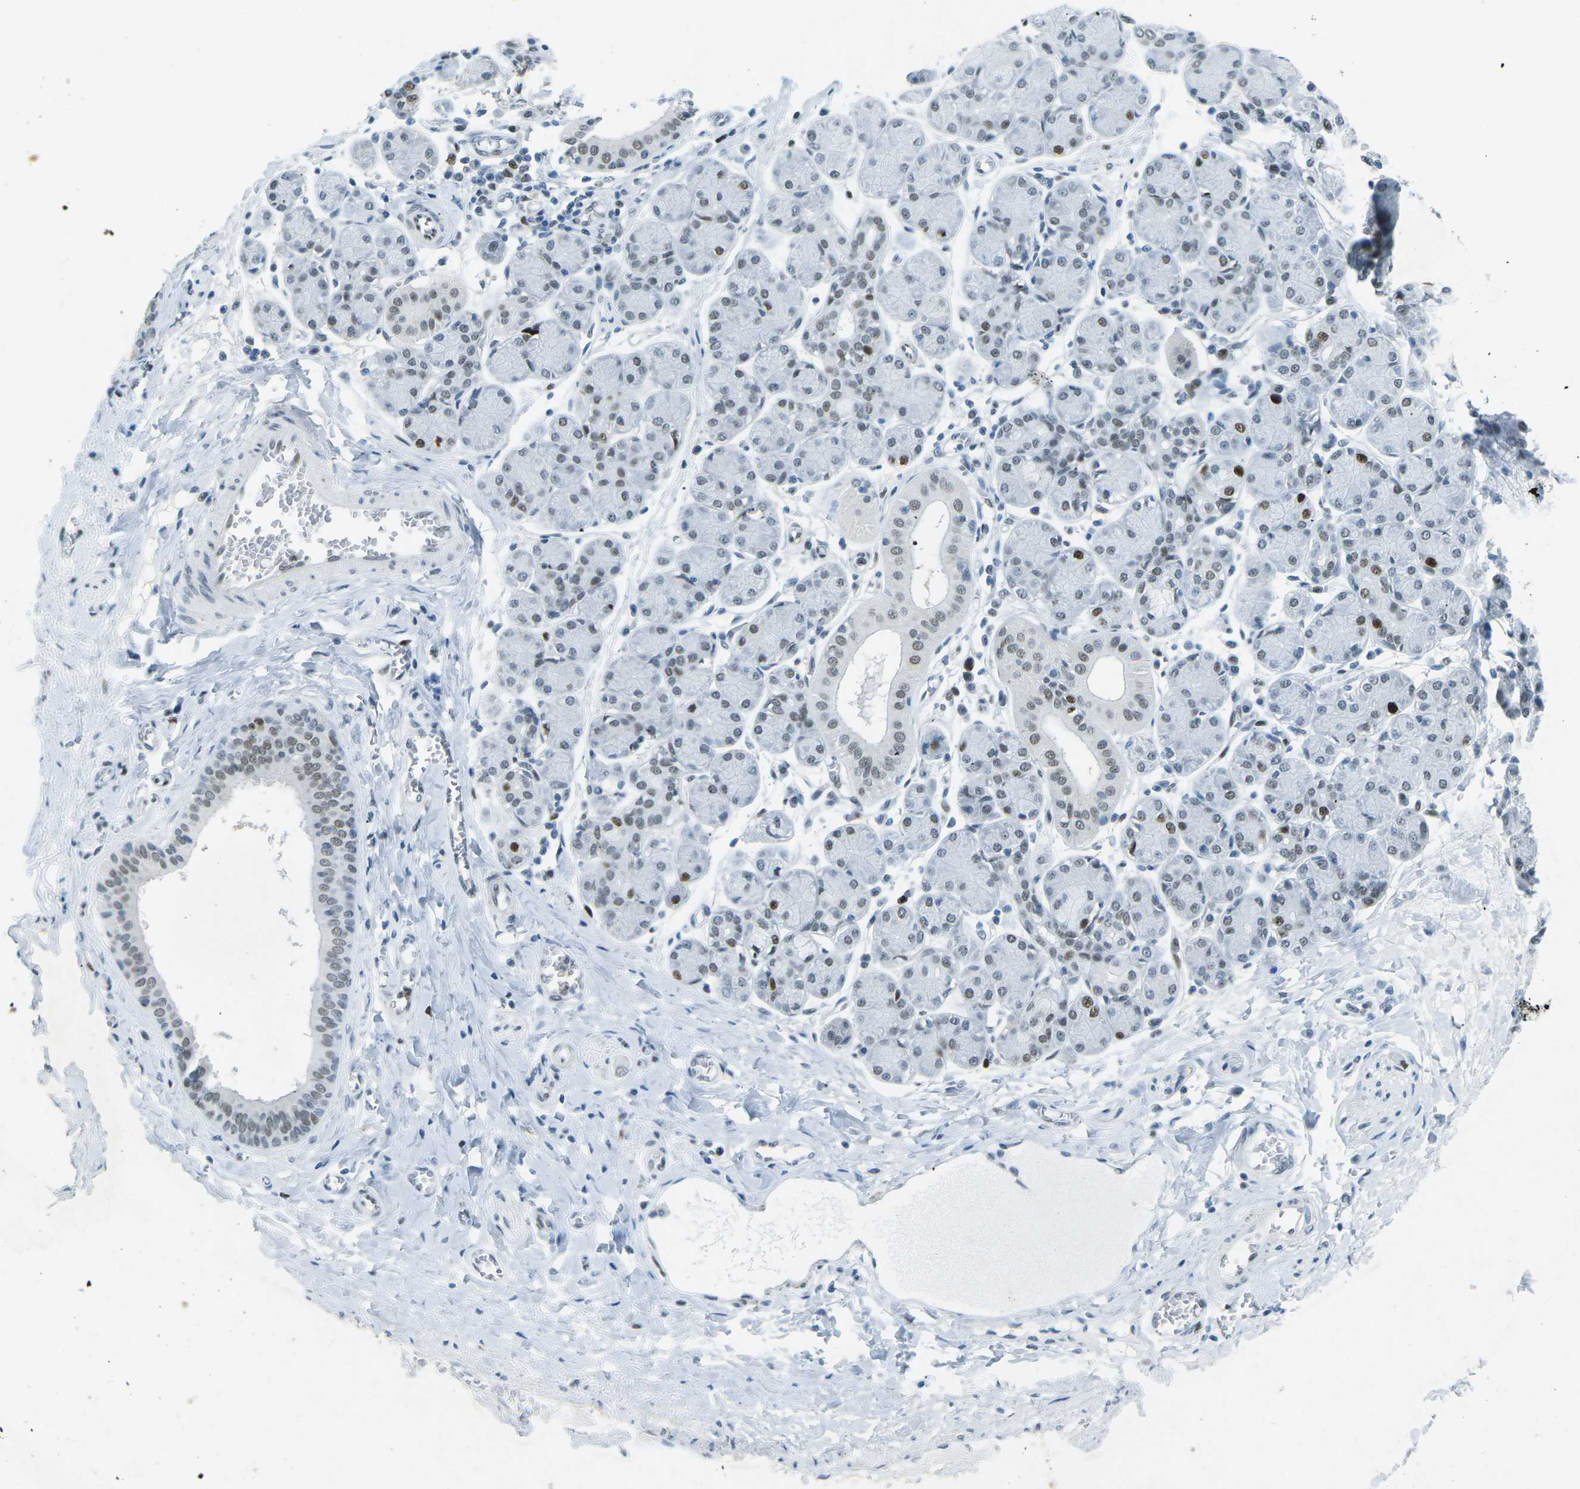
{"staining": {"intensity": "moderate", "quantity": "25%-75%", "location": "nuclear"}, "tissue": "salivary gland", "cell_type": "Glandular cells", "image_type": "normal", "snomed": [{"axis": "morphology", "description": "Normal tissue, NOS"}, {"axis": "morphology", "description": "Inflammation, NOS"}, {"axis": "topography", "description": "Lymph node"}, {"axis": "topography", "description": "Salivary gland"}], "caption": "This micrograph shows immunohistochemistry staining of unremarkable salivary gland, with medium moderate nuclear positivity in approximately 25%-75% of glandular cells.", "gene": "RB1", "patient": {"sex": "male", "age": 3}}